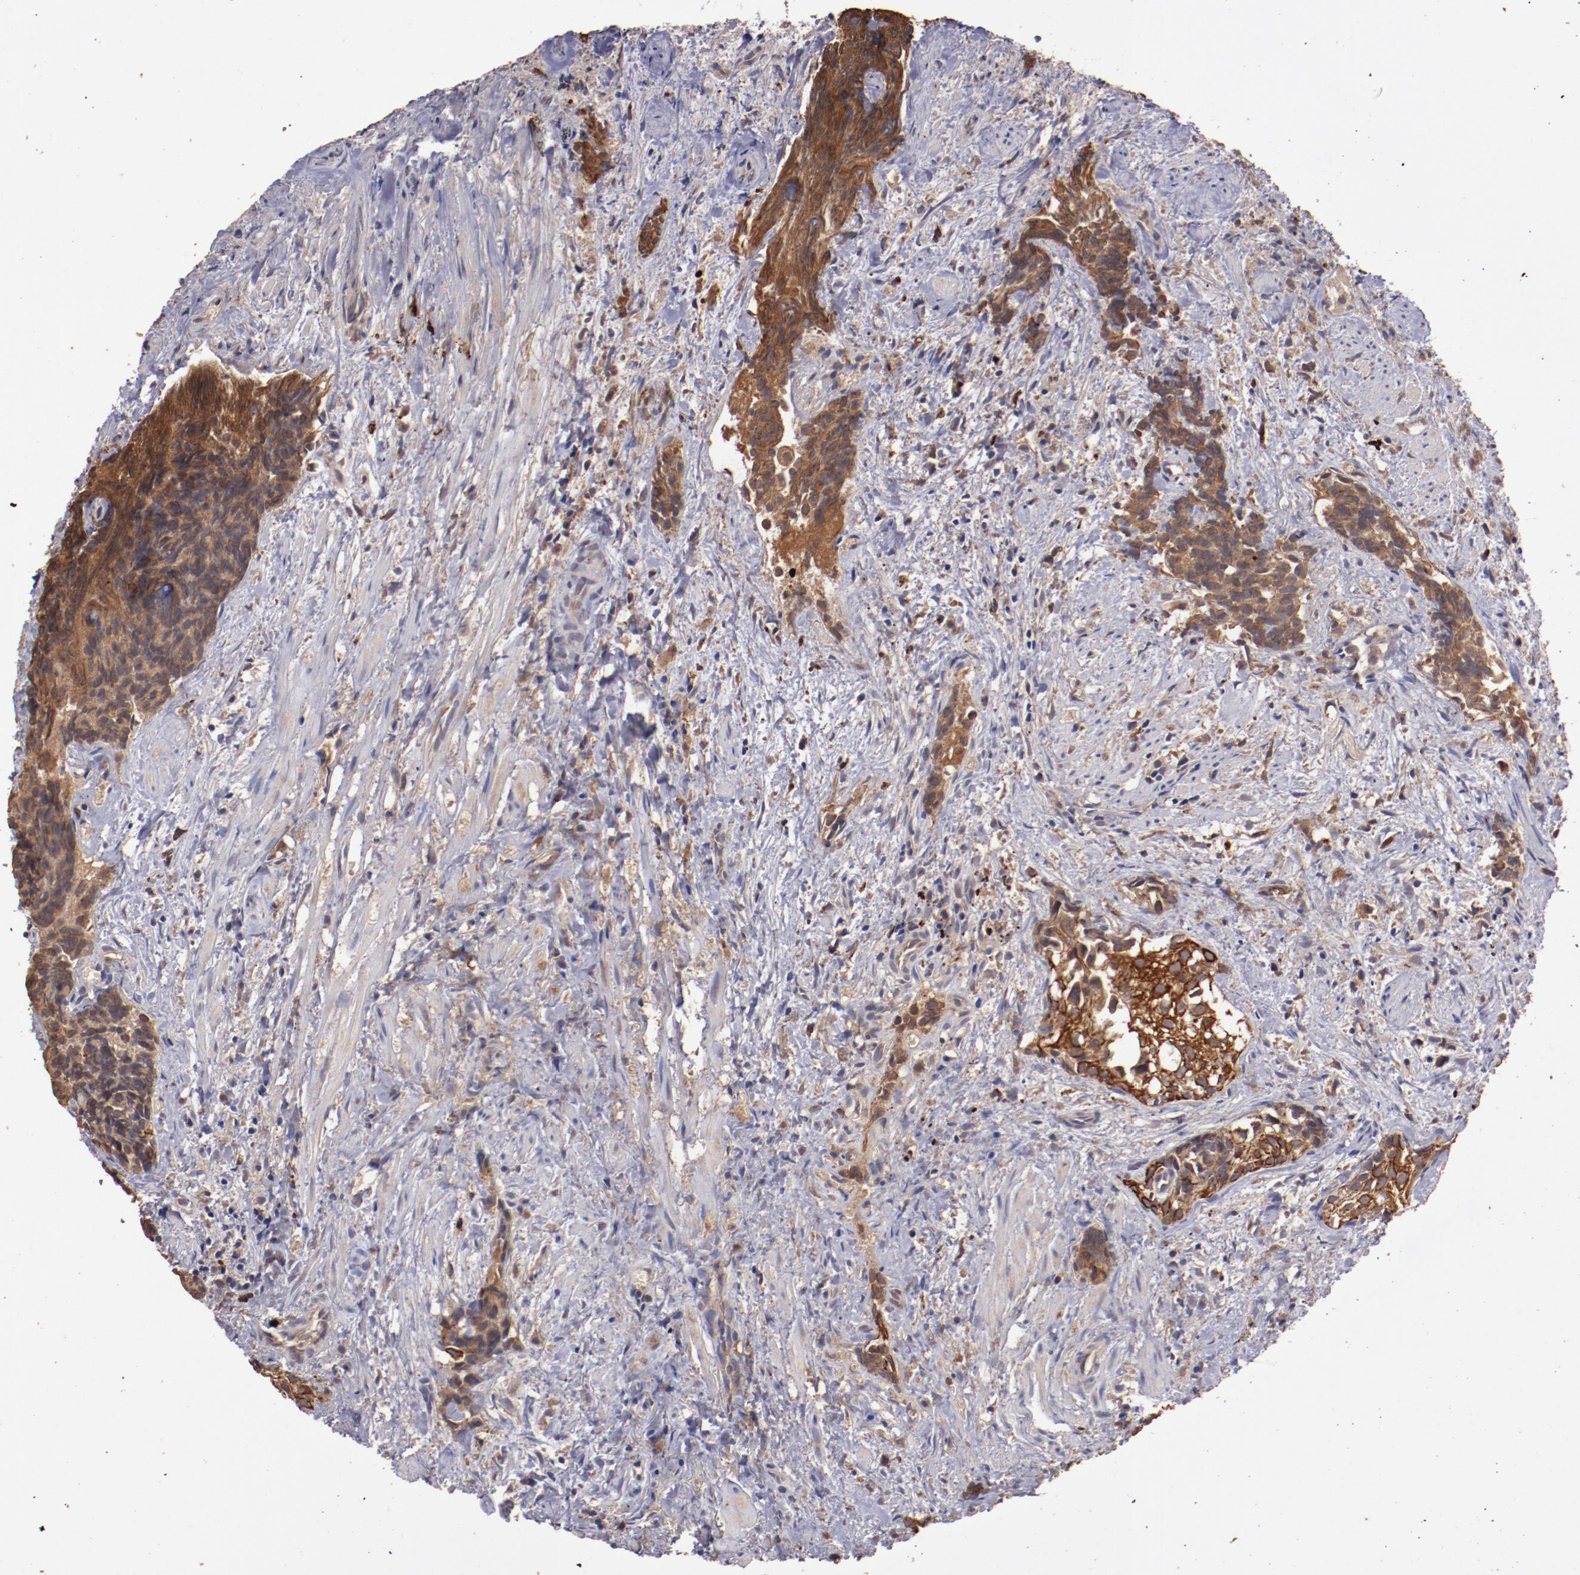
{"staining": {"intensity": "moderate", "quantity": ">75%", "location": "cytoplasmic/membranous"}, "tissue": "urothelial cancer", "cell_type": "Tumor cells", "image_type": "cancer", "snomed": [{"axis": "morphology", "description": "Urothelial carcinoma, High grade"}, {"axis": "topography", "description": "Urinary bladder"}], "caption": "This image demonstrates immunohistochemistry (IHC) staining of urothelial carcinoma (high-grade), with medium moderate cytoplasmic/membranous positivity in approximately >75% of tumor cells.", "gene": "SRRD", "patient": {"sex": "female", "age": 78}}